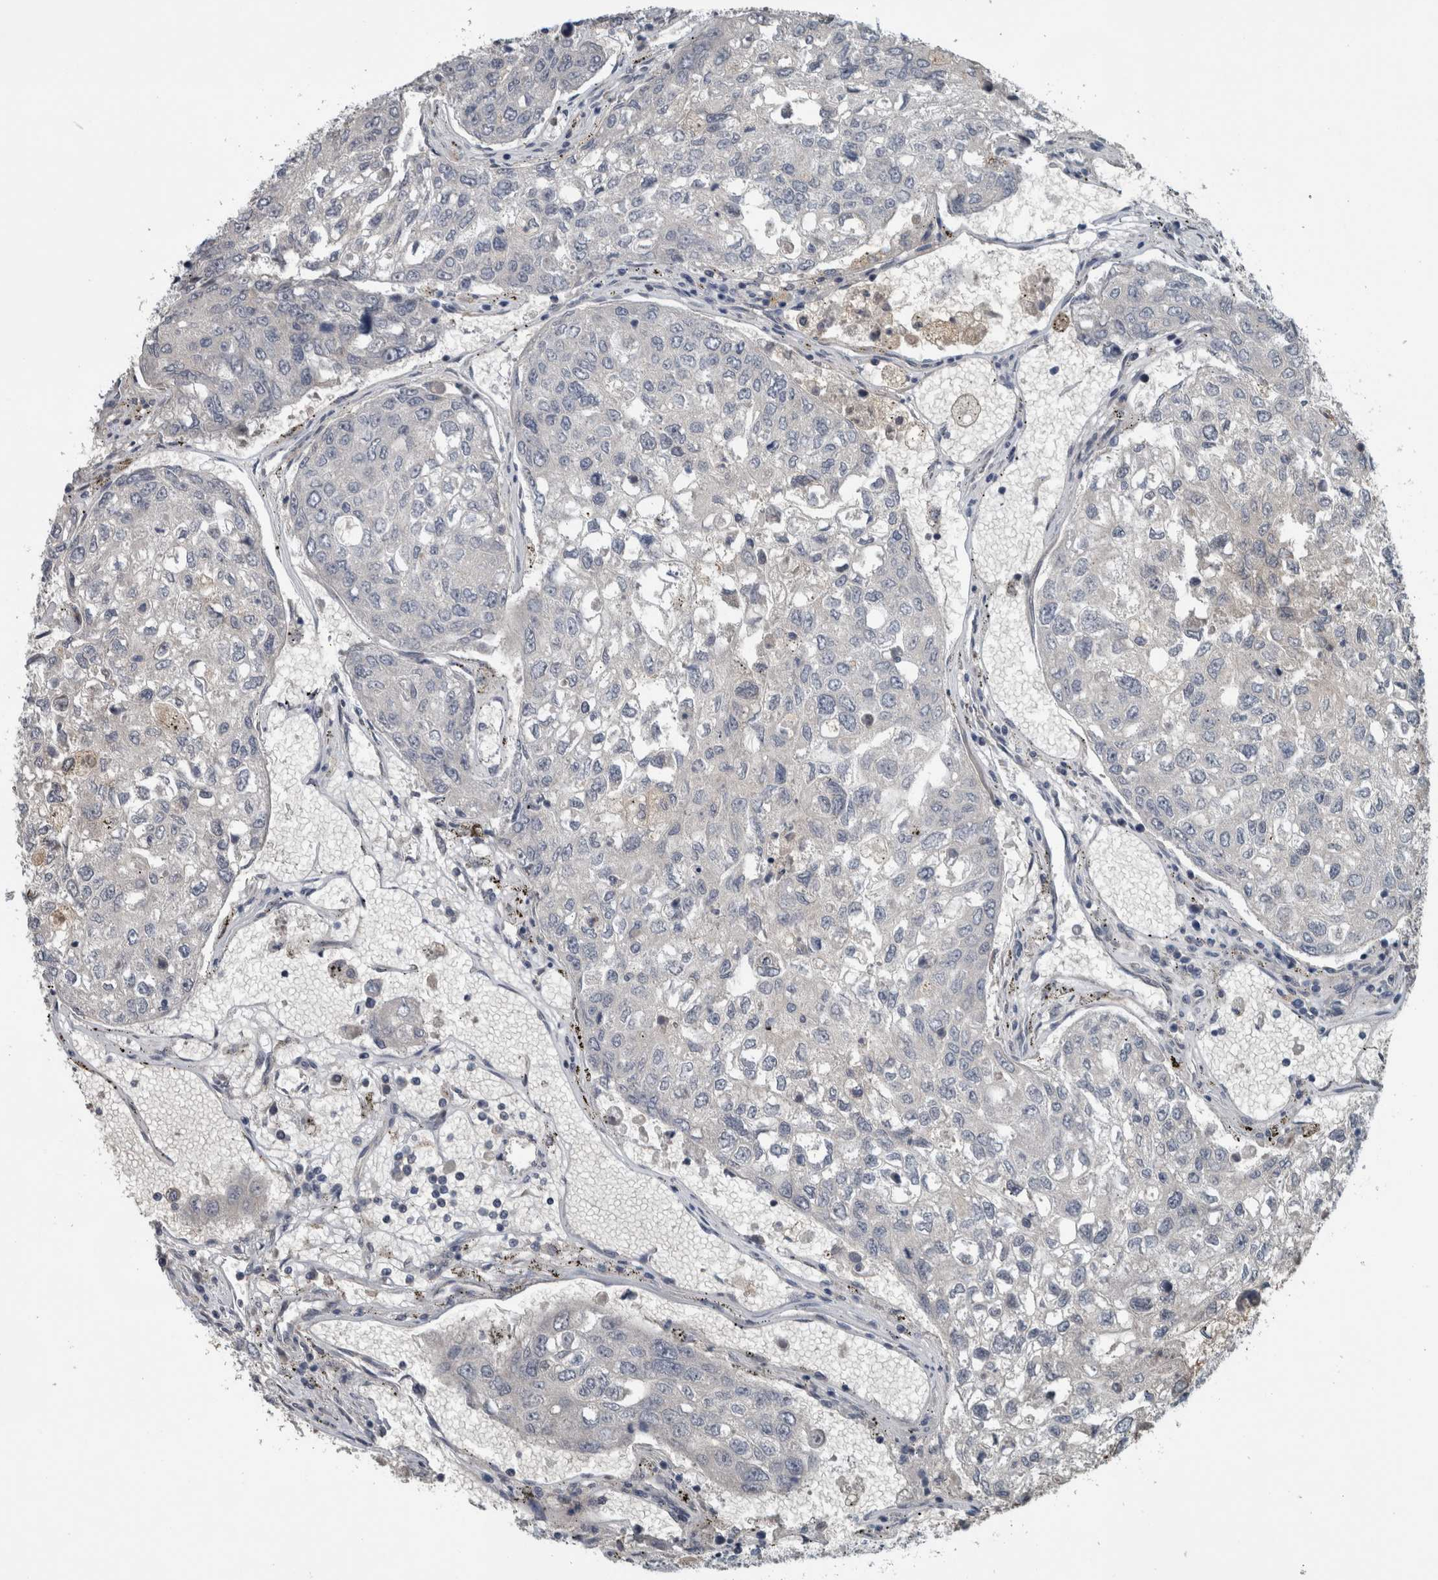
{"staining": {"intensity": "negative", "quantity": "none", "location": "none"}, "tissue": "urothelial cancer", "cell_type": "Tumor cells", "image_type": "cancer", "snomed": [{"axis": "morphology", "description": "Urothelial carcinoma, High grade"}, {"axis": "topography", "description": "Lymph node"}, {"axis": "topography", "description": "Urinary bladder"}], "caption": "Immunohistochemical staining of human high-grade urothelial carcinoma reveals no significant staining in tumor cells.", "gene": "SH3GL2", "patient": {"sex": "male", "age": 51}}